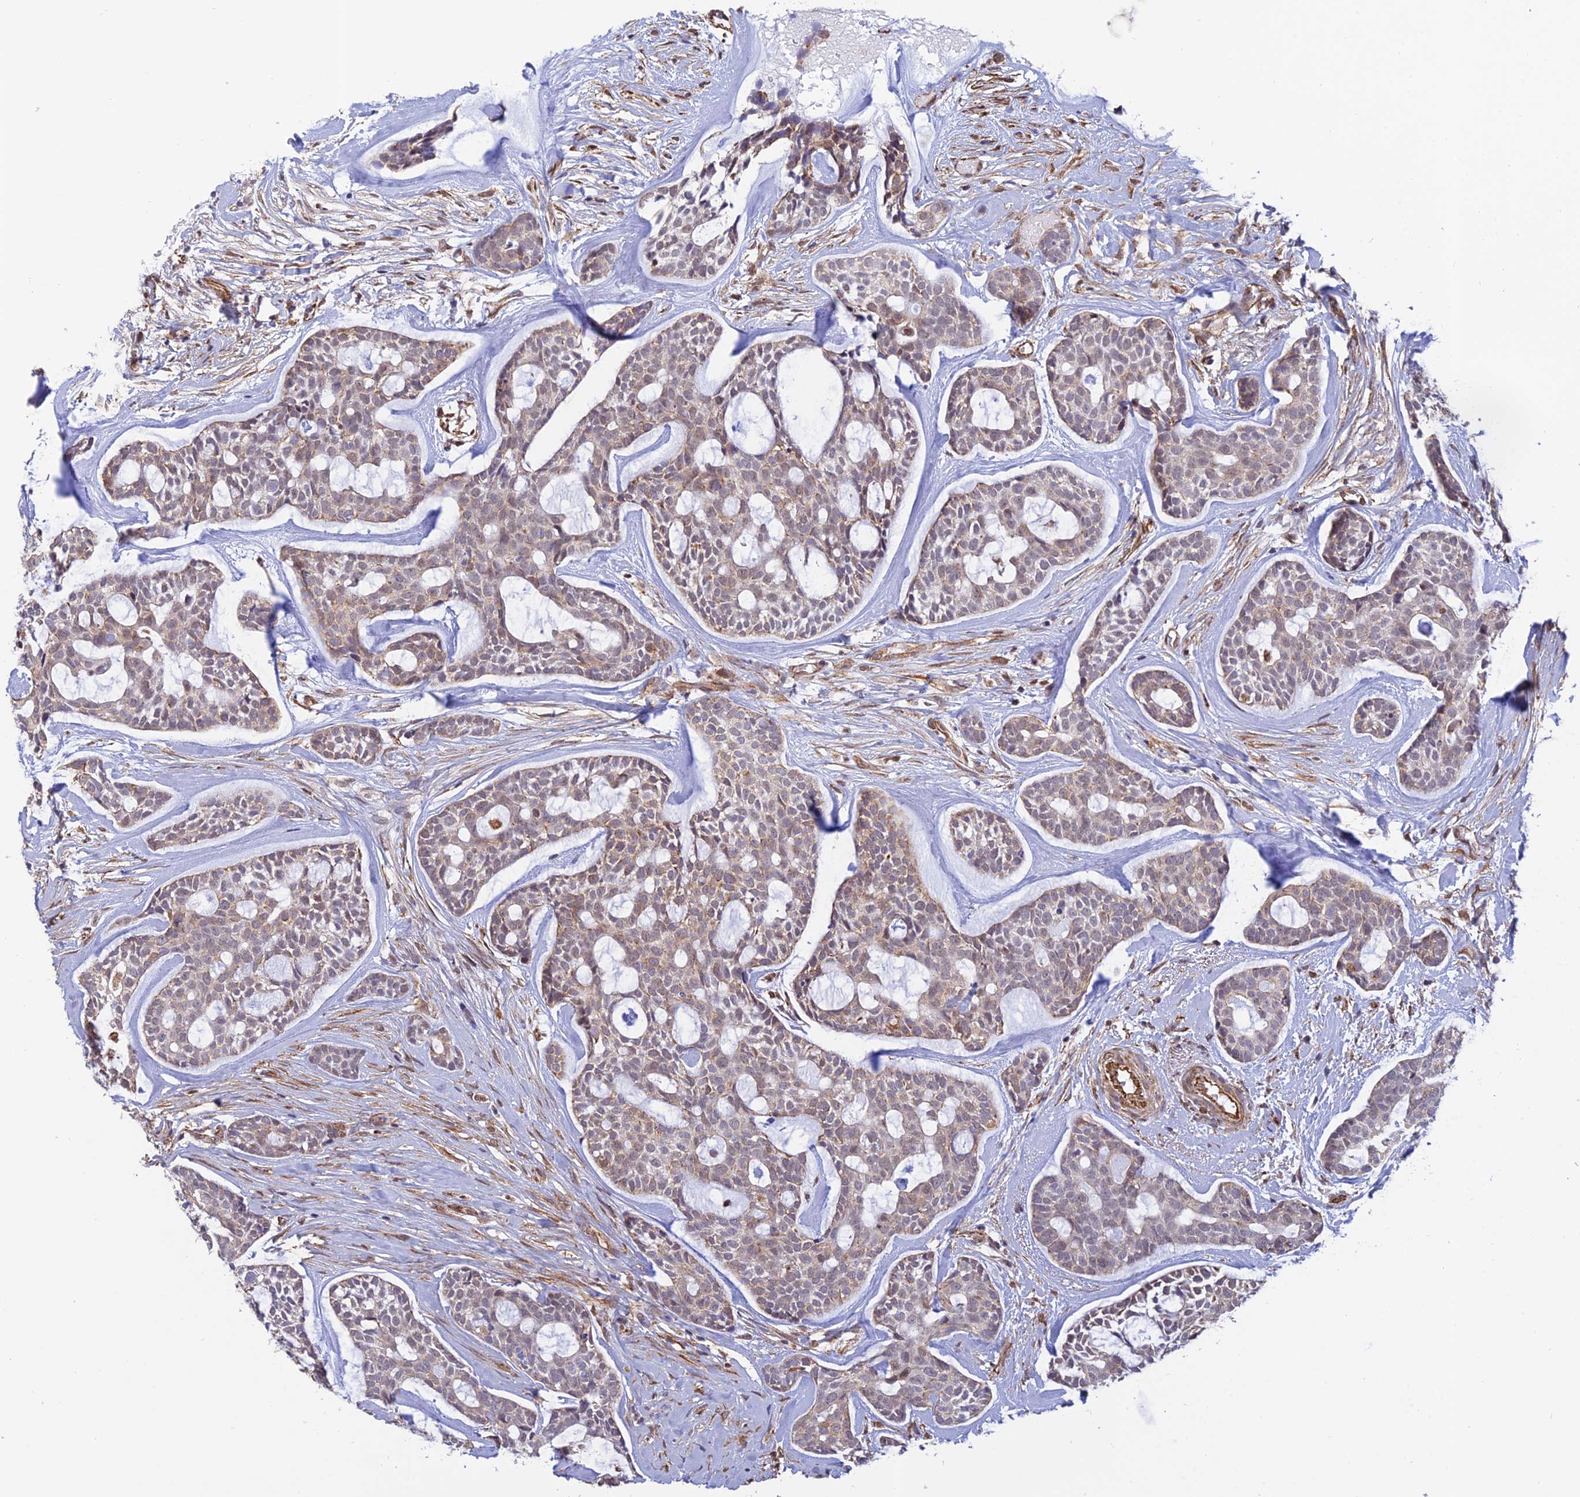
{"staining": {"intensity": "weak", "quantity": "<25%", "location": "cytoplasmic/membranous"}, "tissue": "head and neck cancer", "cell_type": "Tumor cells", "image_type": "cancer", "snomed": [{"axis": "morphology", "description": "Normal tissue, NOS"}, {"axis": "morphology", "description": "Adenocarcinoma, NOS"}, {"axis": "topography", "description": "Subcutis"}, {"axis": "topography", "description": "Nasopharynx"}, {"axis": "topography", "description": "Head-Neck"}], "caption": "This image is of head and neck cancer (adenocarcinoma) stained with IHC to label a protein in brown with the nuclei are counter-stained blue. There is no positivity in tumor cells.", "gene": "PAGR1", "patient": {"sex": "female", "age": 73}}